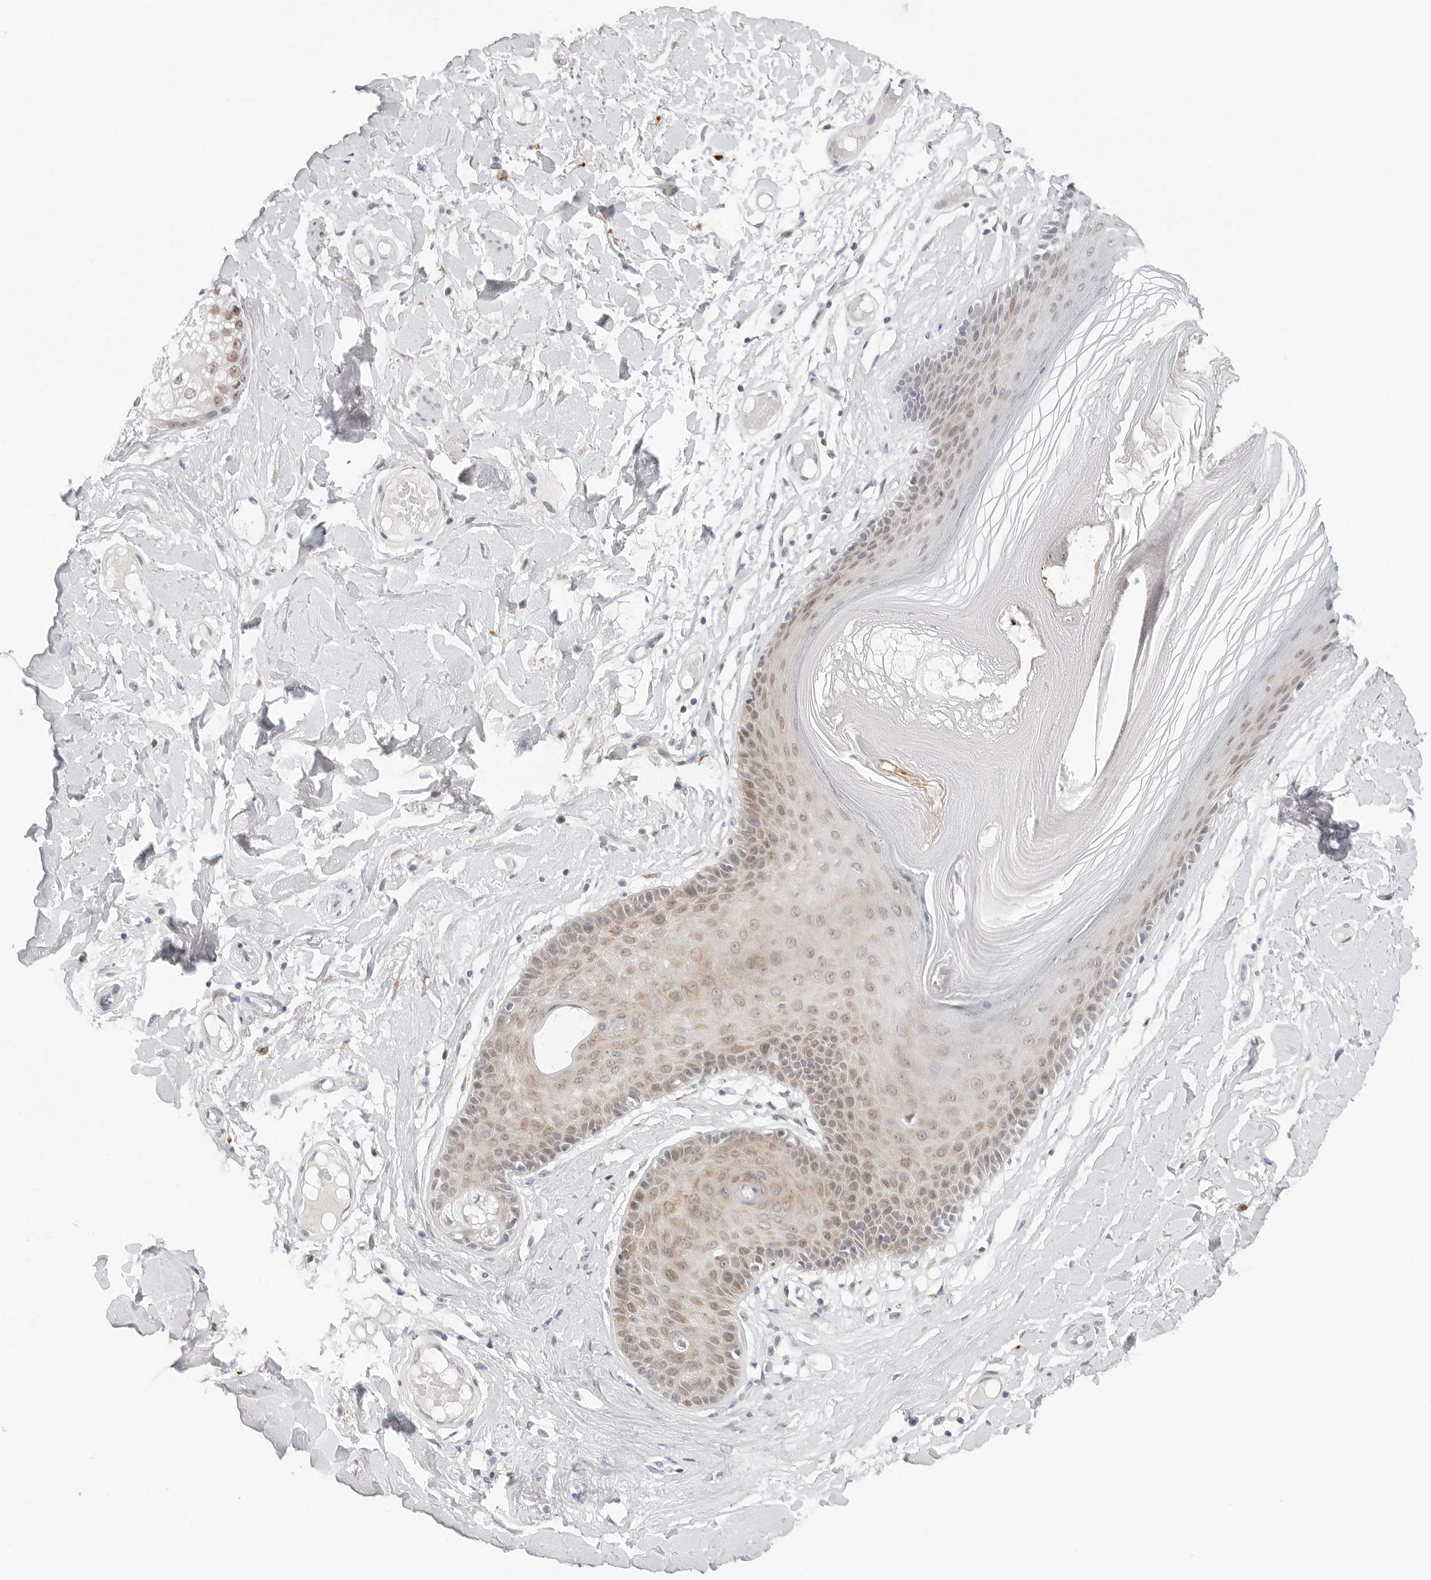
{"staining": {"intensity": "moderate", "quantity": "<25%", "location": "cytoplasmic/membranous"}, "tissue": "skin", "cell_type": "Epidermal cells", "image_type": "normal", "snomed": [{"axis": "morphology", "description": "Normal tissue, NOS"}, {"axis": "topography", "description": "Vulva"}], "caption": "A photomicrograph showing moderate cytoplasmic/membranous expression in about <25% of epidermal cells in benign skin, as visualized by brown immunohistochemical staining.", "gene": "TSEN2", "patient": {"sex": "female", "age": 73}}